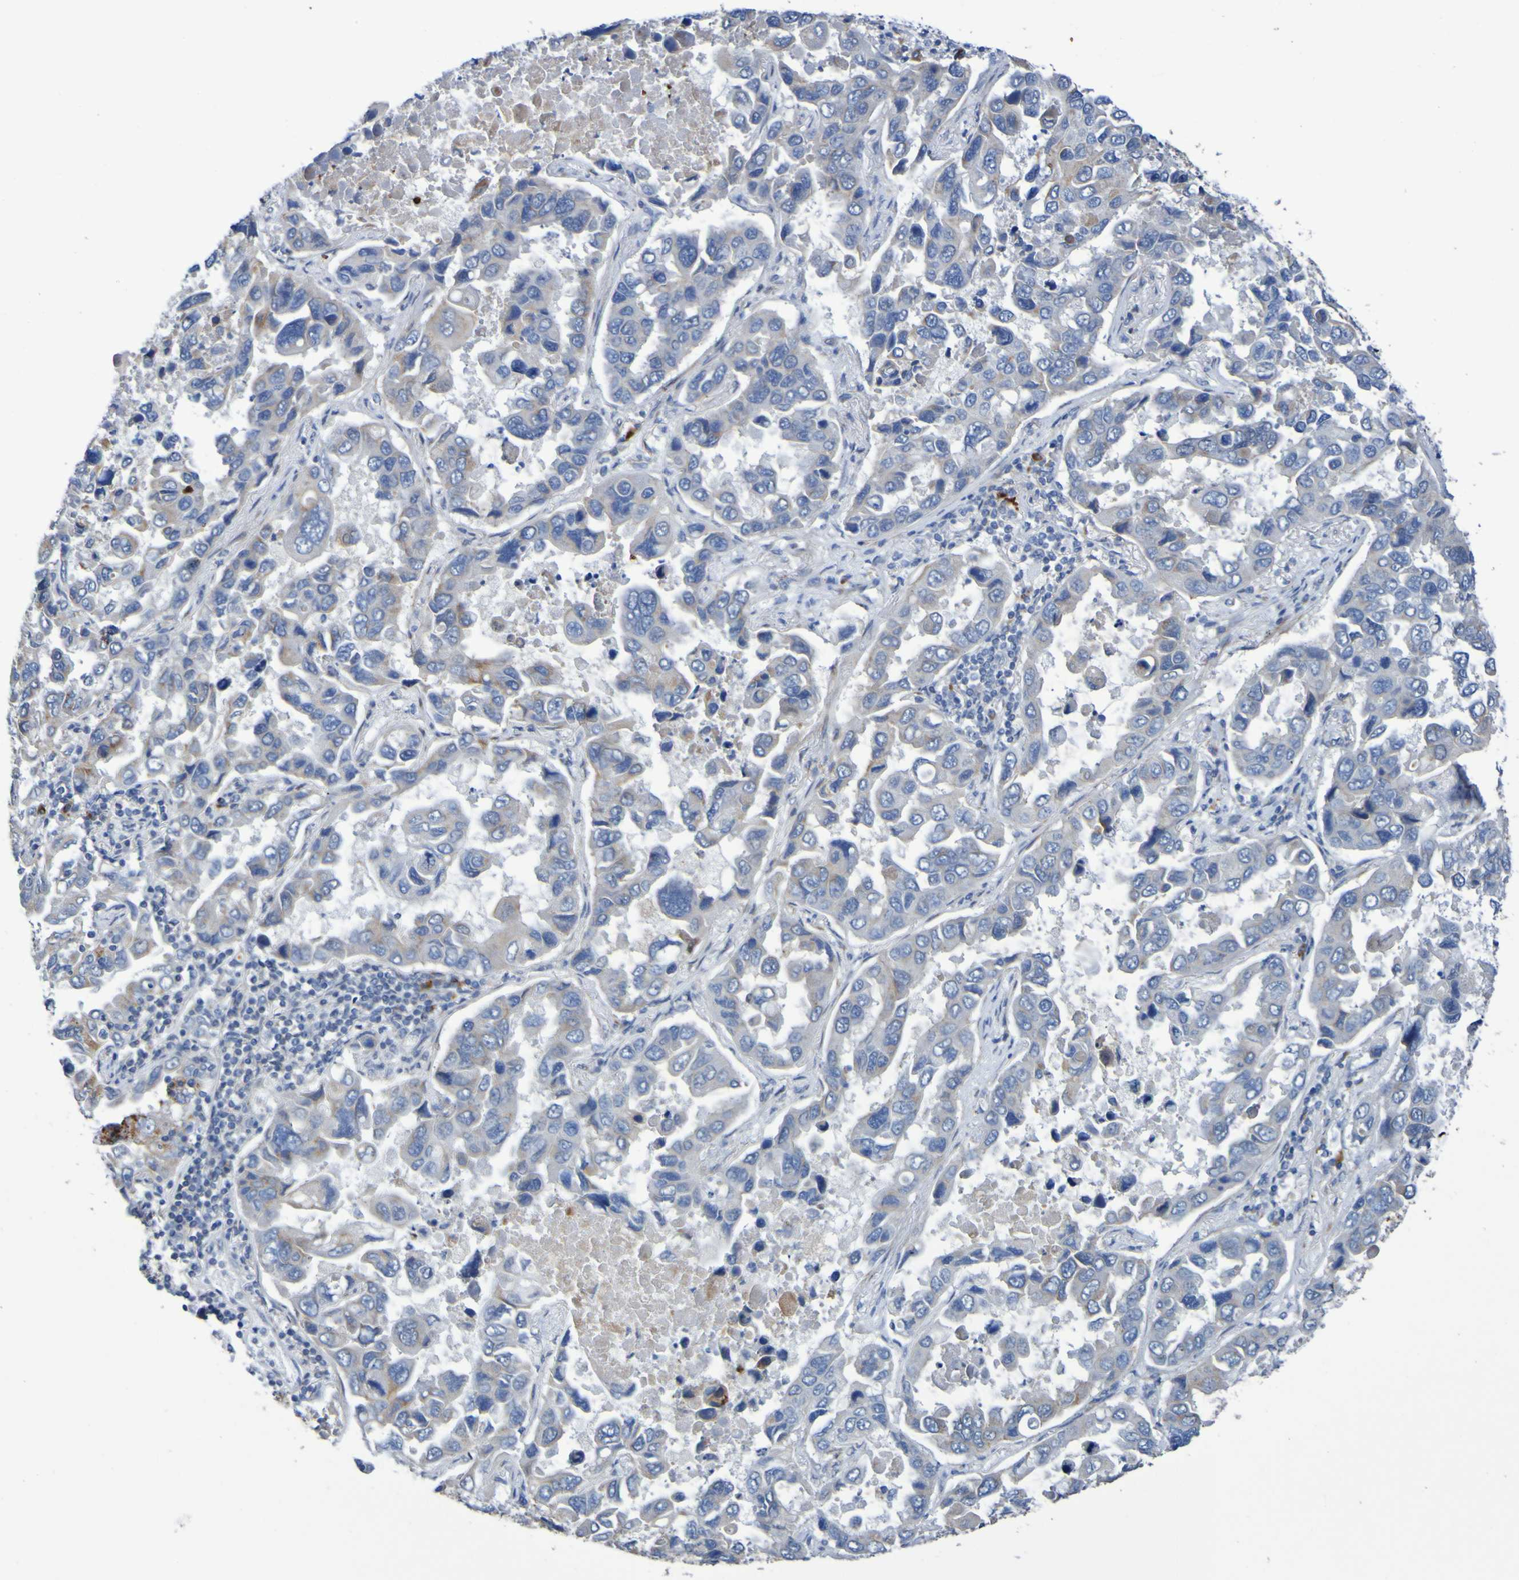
{"staining": {"intensity": "moderate", "quantity": "<25%", "location": "cytoplasmic/membranous"}, "tissue": "lung cancer", "cell_type": "Tumor cells", "image_type": "cancer", "snomed": [{"axis": "morphology", "description": "Adenocarcinoma, NOS"}, {"axis": "topography", "description": "Lung"}], "caption": "Immunohistochemistry staining of lung cancer (adenocarcinoma), which reveals low levels of moderate cytoplasmic/membranous staining in approximately <25% of tumor cells indicating moderate cytoplasmic/membranous protein positivity. The staining was performed using DAB (brown) for protein detection and nuclei were counterstained in hematoxylin (blue).", "gene": "C11orf24", "patient": {"sex": "male", "age": 64}}